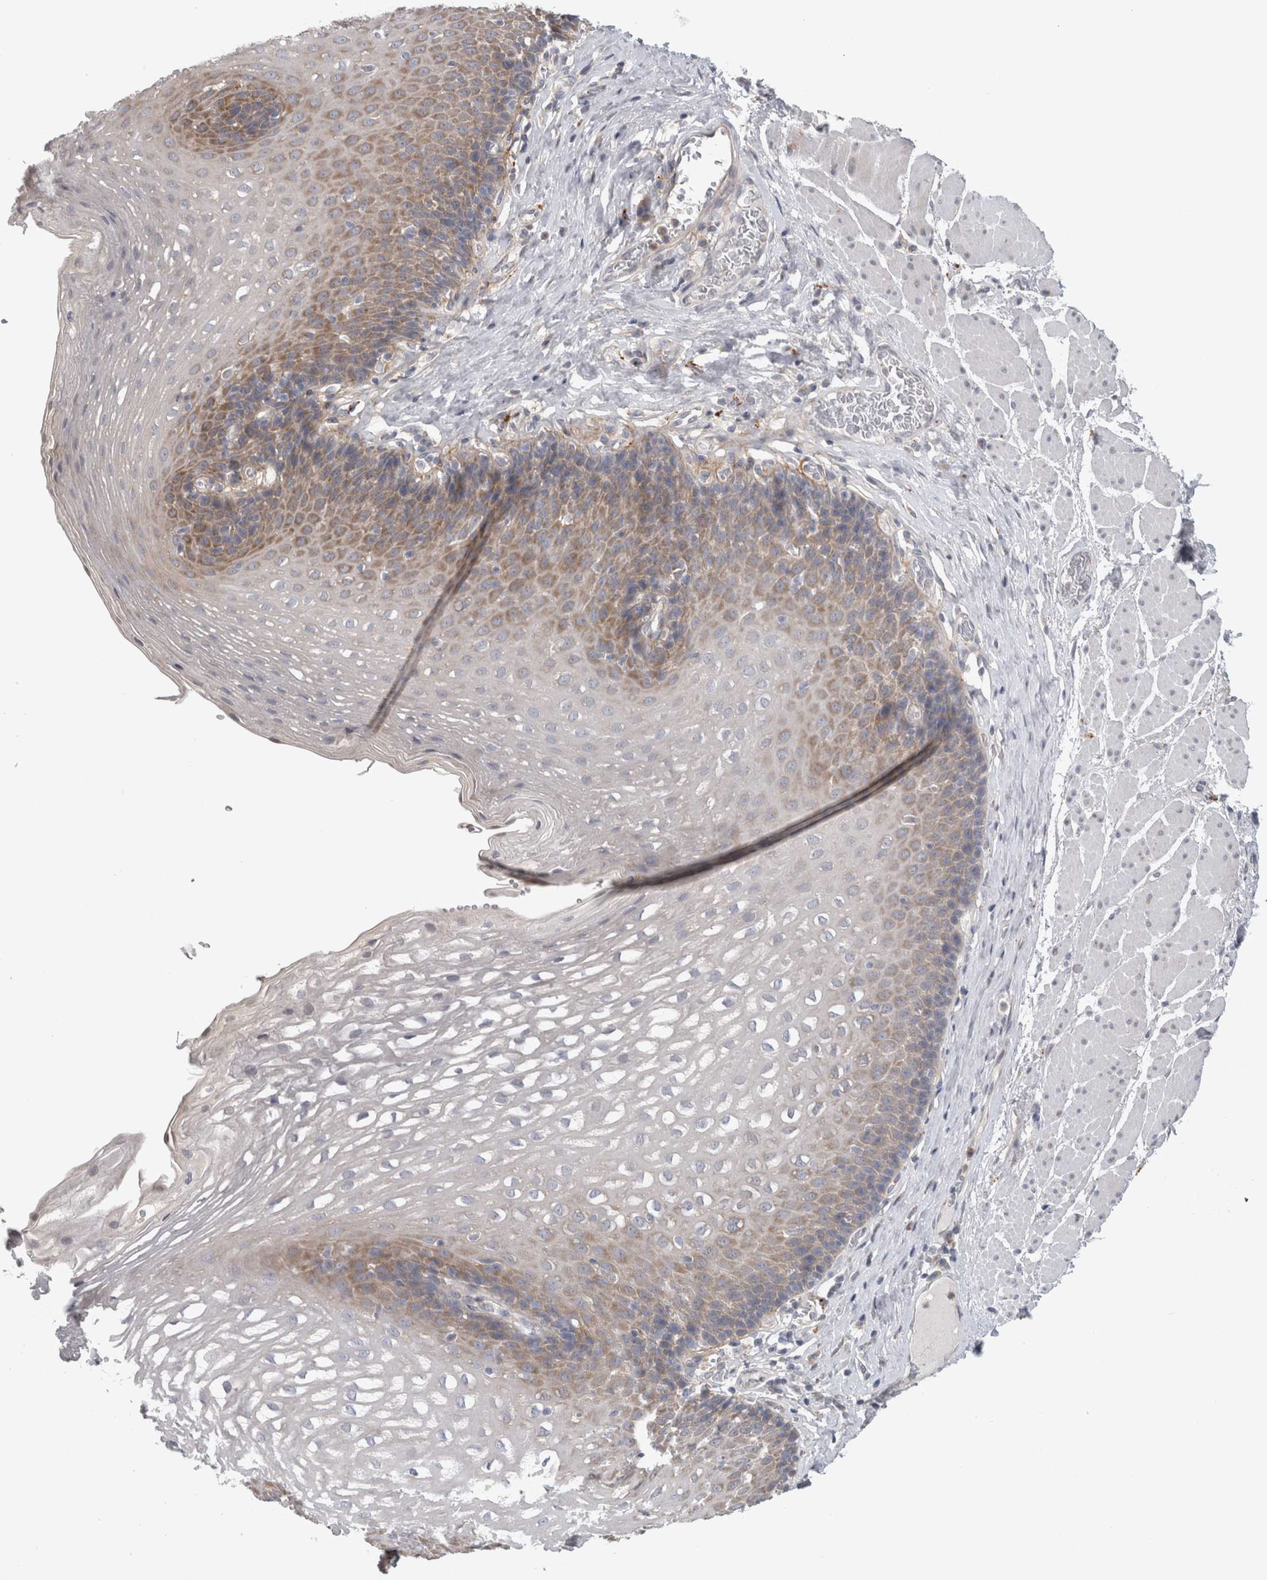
{"staining": {"intensity": "moderate", "quantity": "25%-75%", "location": "cytoplasmic/membranous"}, "tissue": "esophagus", "cell_type": "Squamous epithelial cells", "image_type": "normal", "snomed": [{"axis": "morphology", "description": "Normal tissue, NOS"}, {"axis": "topography", "description": "Esophagus"}], "caption": "Esophagus stained with immunohistochemistry exhibits moderate cytoplasmic/membranous expression in about 25%-75% of squamous epithelial cells. (DAB IHC with brightfield microscopy, high magnification).", "gene": "ATXN2", "patient": {"sex": "female", "age": 66}}